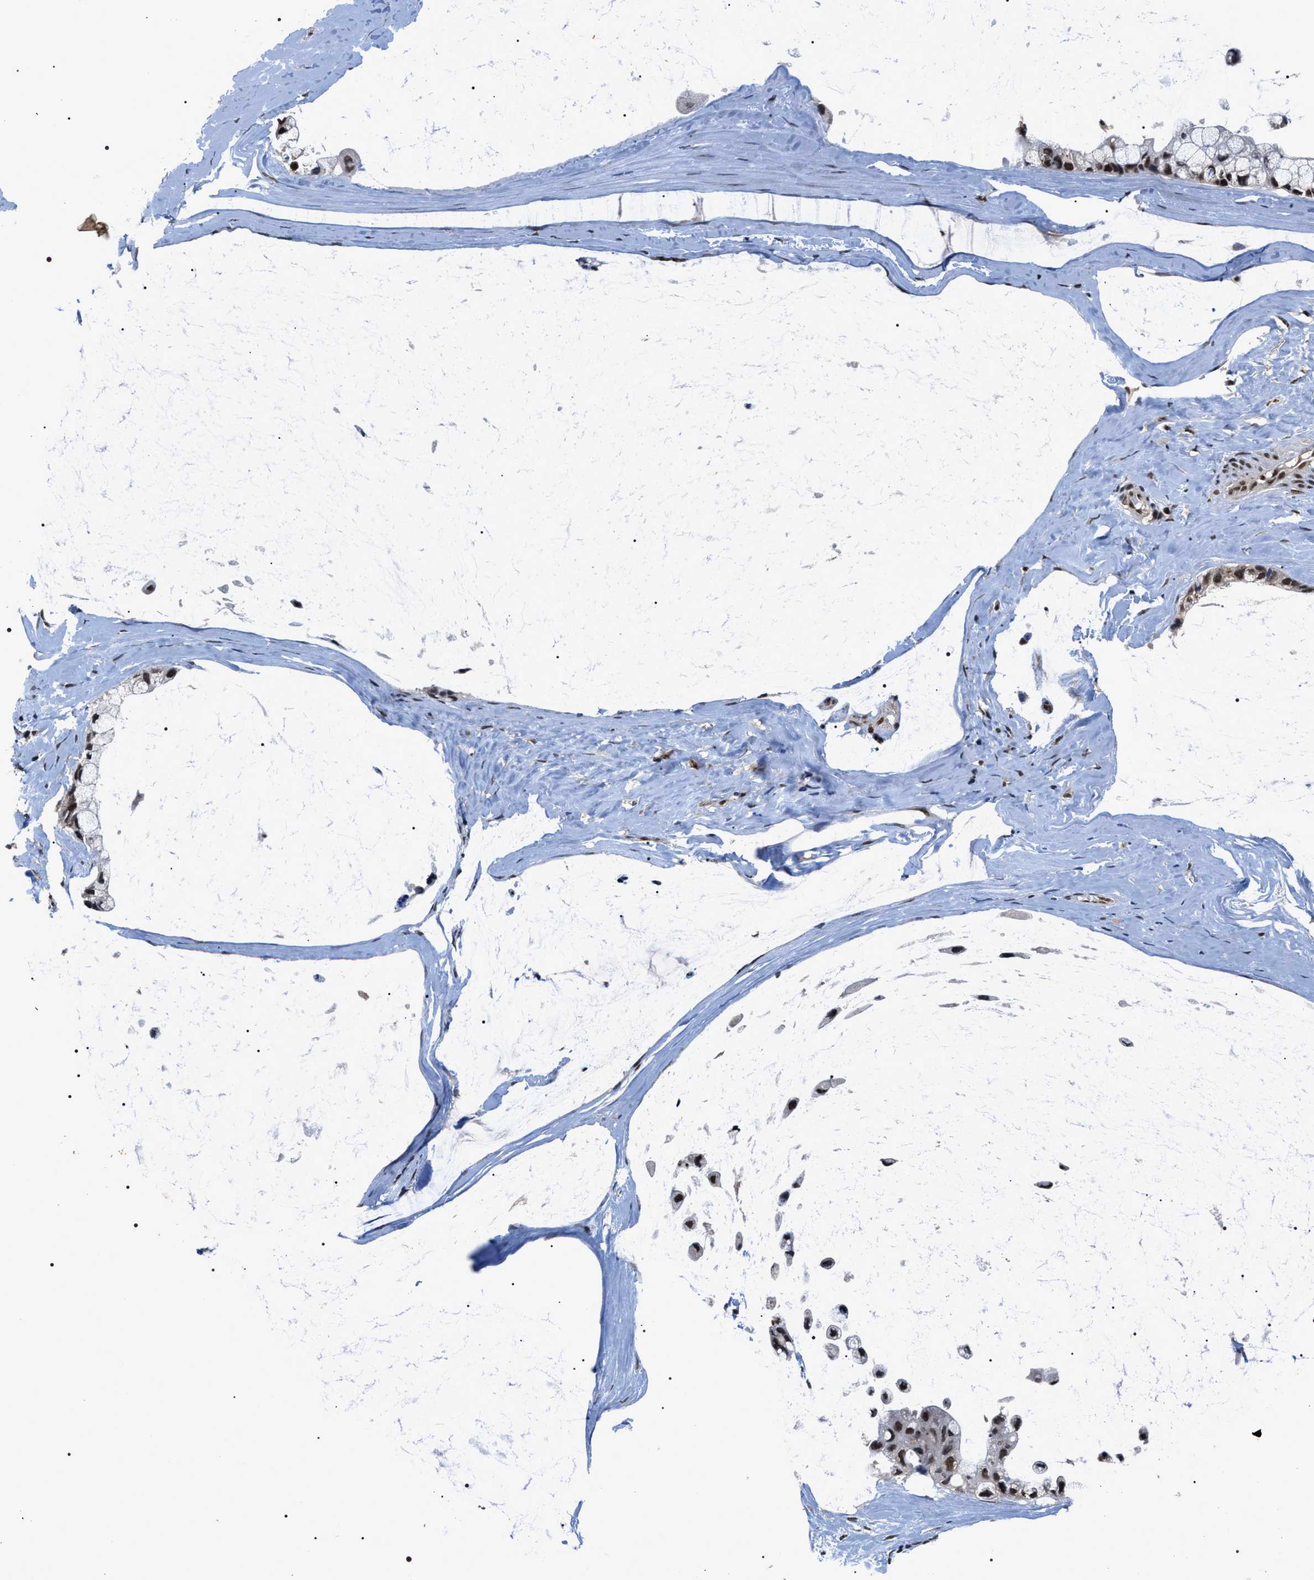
{"staining": {"intensity": "strong", "quantity": ">75%", "location": "nuclear"}, "tissue": "ovarian cancer", "cell_type": "Tumor cells", "image_type": "cancer", "snomed": [{"axis": "morphology", "description": "Cystadenocarcinoma, mucinous, NOS"}, {"axis": "topography", "description": "Ovary"}], "caption": "Immunohistochemical staining of ovarian cancer exhibits strong nuclear protein staining in approximately >75% of tumor cells.", "gene": "RRP1B", "patient": {"sex": "female", "age": 39}}